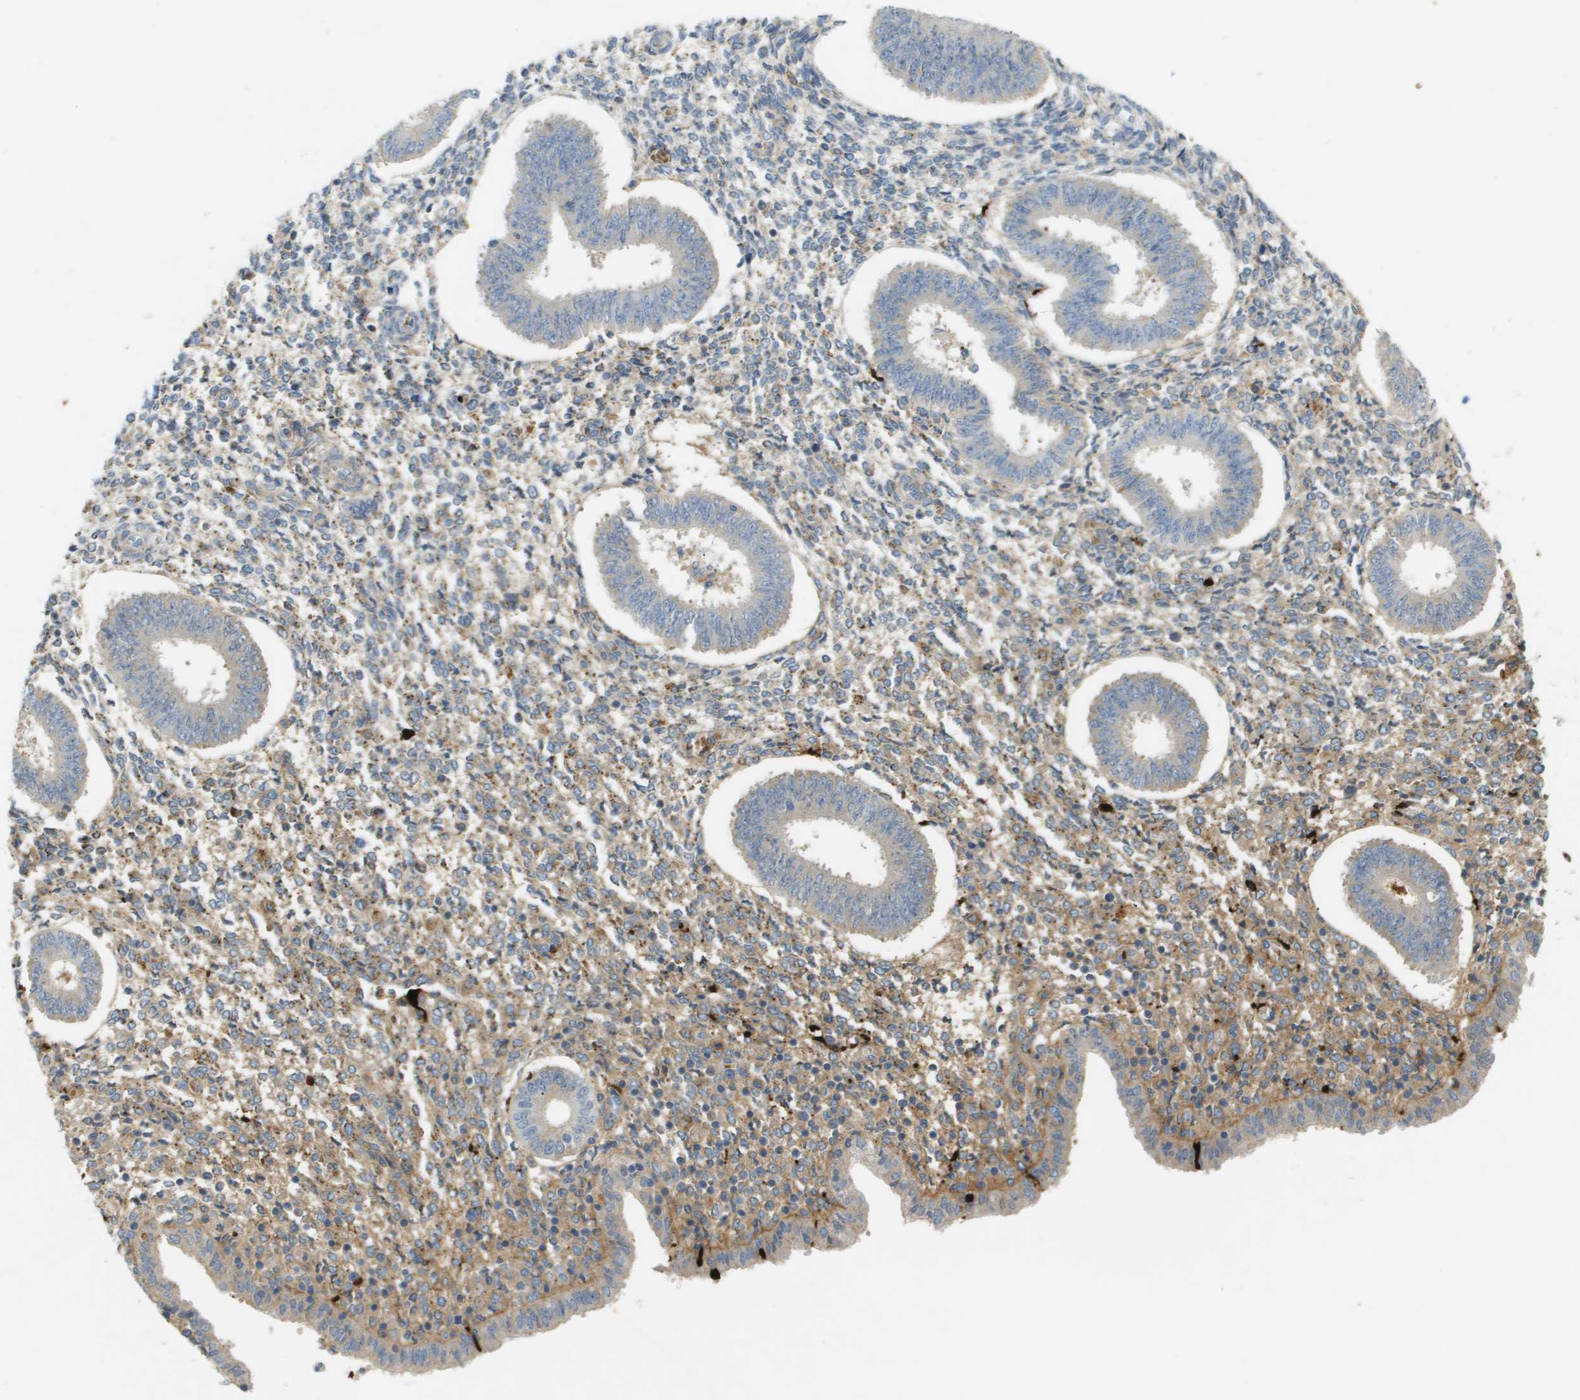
{"staining": {"intensity": "weak", "quantity": "25%-75%", "location": "cytoplasmic/membranous"}, "tissue": "endometrium", "cell_type": "Cells in endometrial stroma", "image_type": "normal", "snomed": [{"axis": "morphology", "description": "Normal tissue, NOS"}, {"axis": "topography", "description": "Endometrium"}], "caption": "Human endometrium stained with a brown dye demonstrates weak cytoplasmic/membranous positive expression in approximately 25%-75% of cells in endometrial stroma.", "gene": "VTN", "patient": {"sex": "female", "age": 35}}